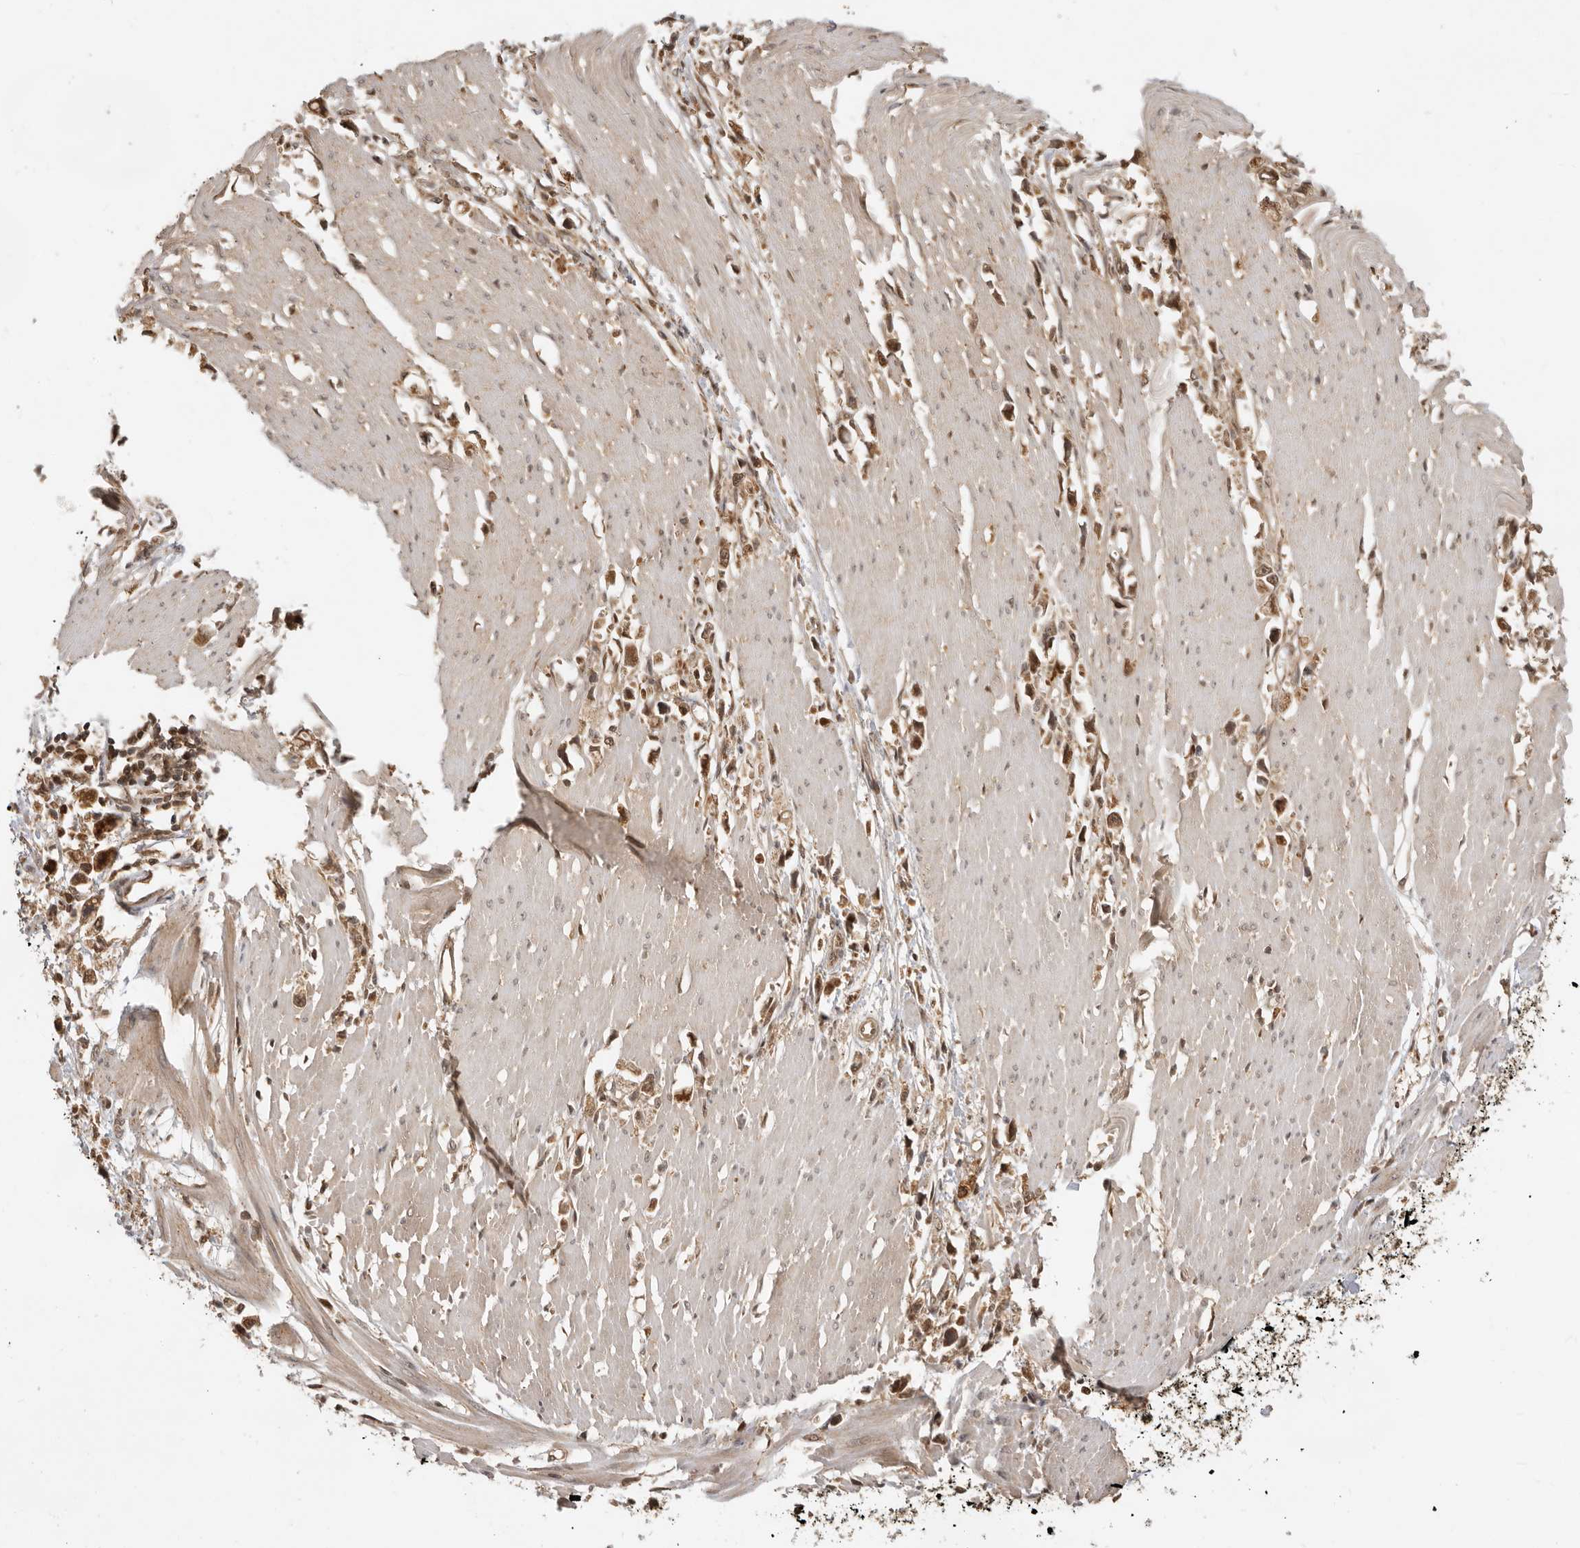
{"staining": {"intensity": "moderate", "quantity": ">75%", "location": "cytoplasmic/membranous,nuclear"}, "tissue": "stomach cancer", "cell_type": "Tumor cells", "image_type": "cancer", "snomed": [{"axis": "morphology", "description": "Adenocarcinoma, NOS"}, {"axis": "topography", "description": "Stomach"}], "caption": "Immunohistochemistry (IHC) micrograph of neoplastic tissue: human stomach cancer stained using immunohistochemistry (IHC) reveals medium levels of moderate protein expression localized specifically in the cytoplasmic/membranous and nuclear of tumor cells, appearing as a cytoplasmic/membranous and nuclear brown color.", "gene": "ADPRS", "patient": {"sex": "female", "age": 59}}